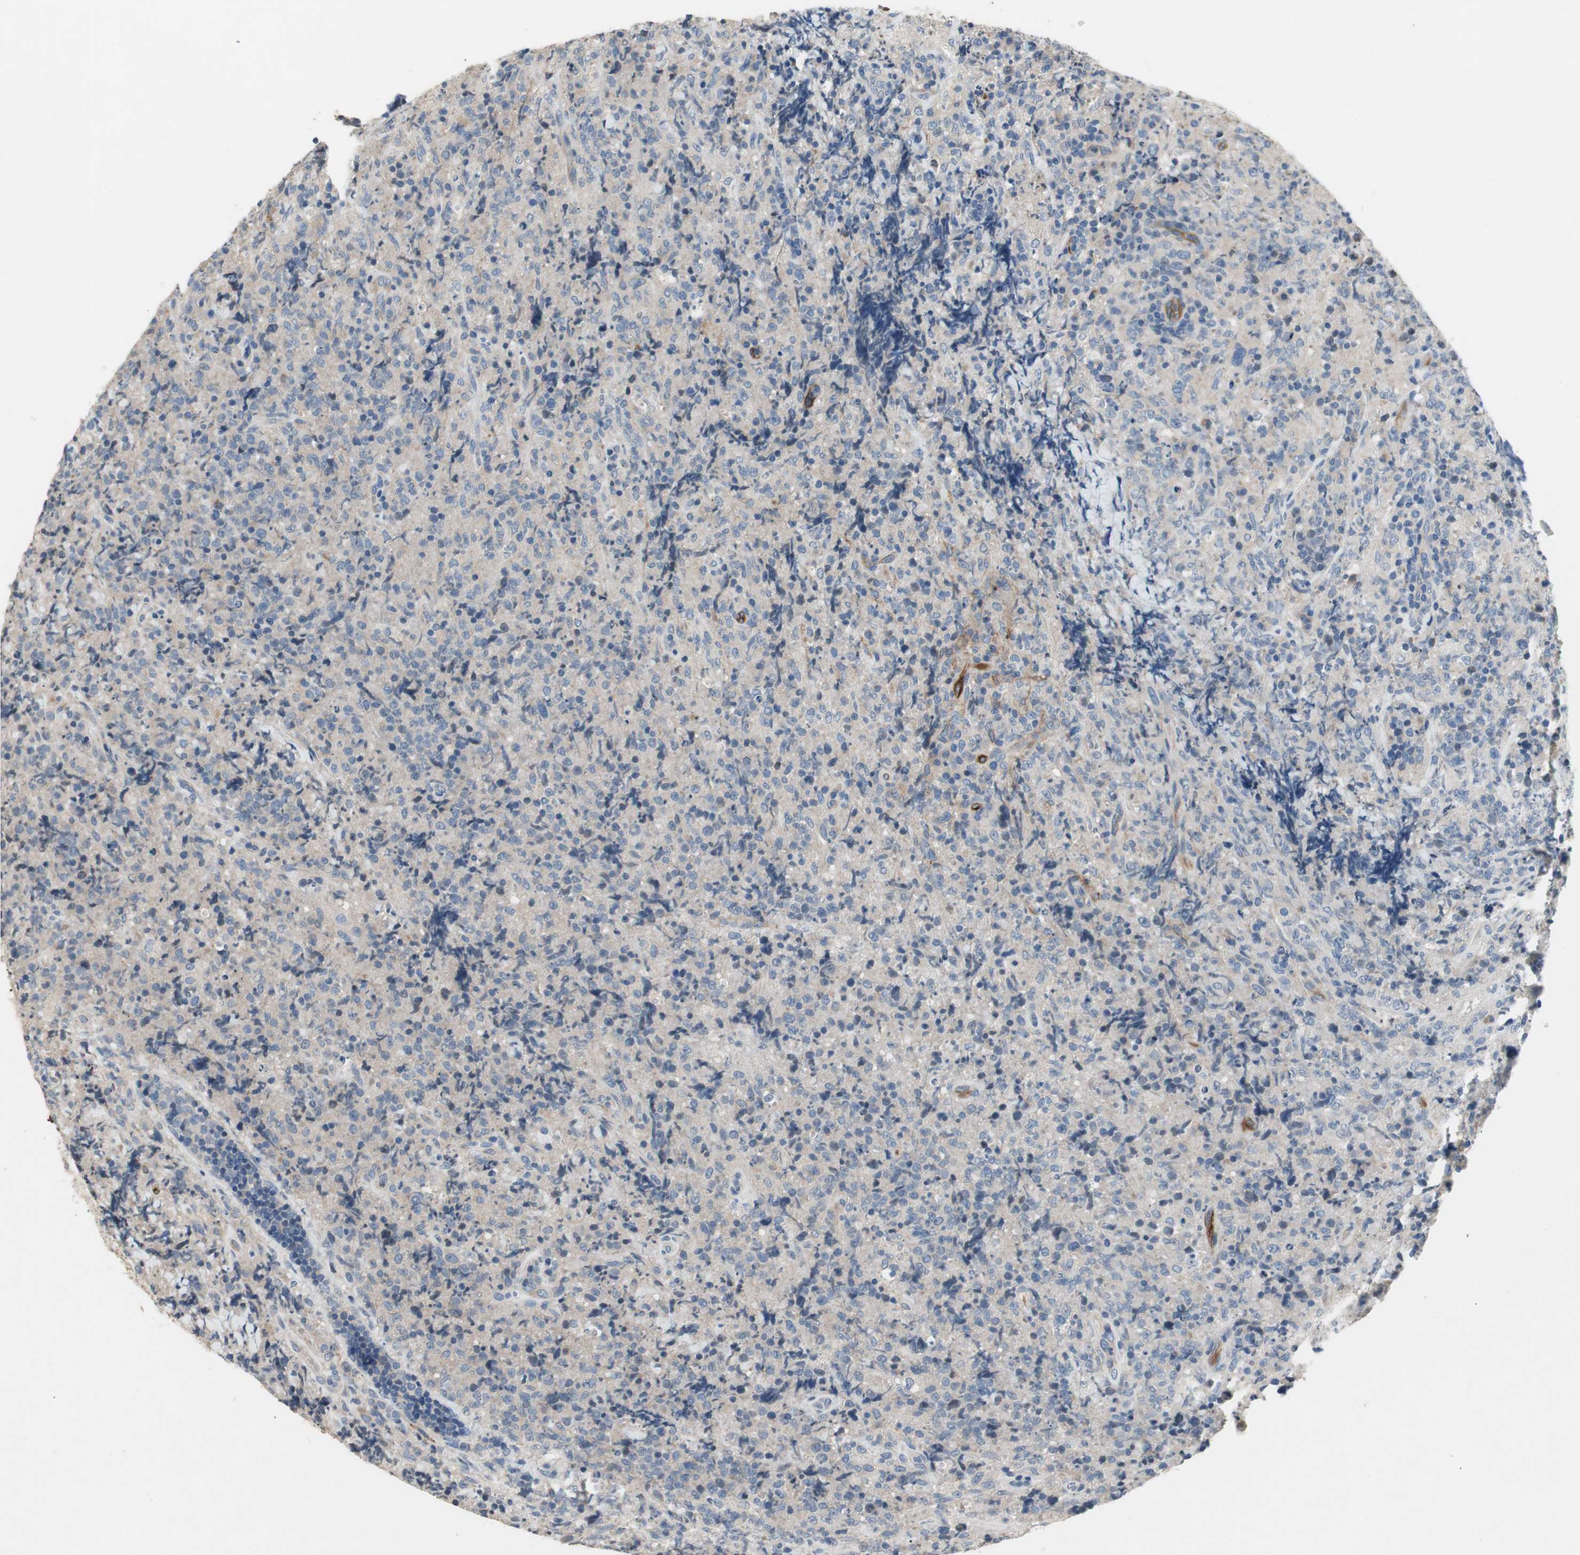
{"staining": {"intensity": "negative", "quantity": "none", "location": "none"}, "tissue": "lymphoma", "cell_type": "Tumor cells", "image_type": "cancer", "snomed": [{"axis": "morphology", "description": "Malignant lymphoma, non-Hodgkin's type, High grade"}, {"axis": "topography", "description": "Tonsil"}], "caption": "High power microscopy histopathology image of an immunohistochemistry (IHC) histopathology image of lymphoma, revealing no significant positivity in tumor cells.", "gene": "ALPL", "patient": {"sex": "female", "age": 36}}